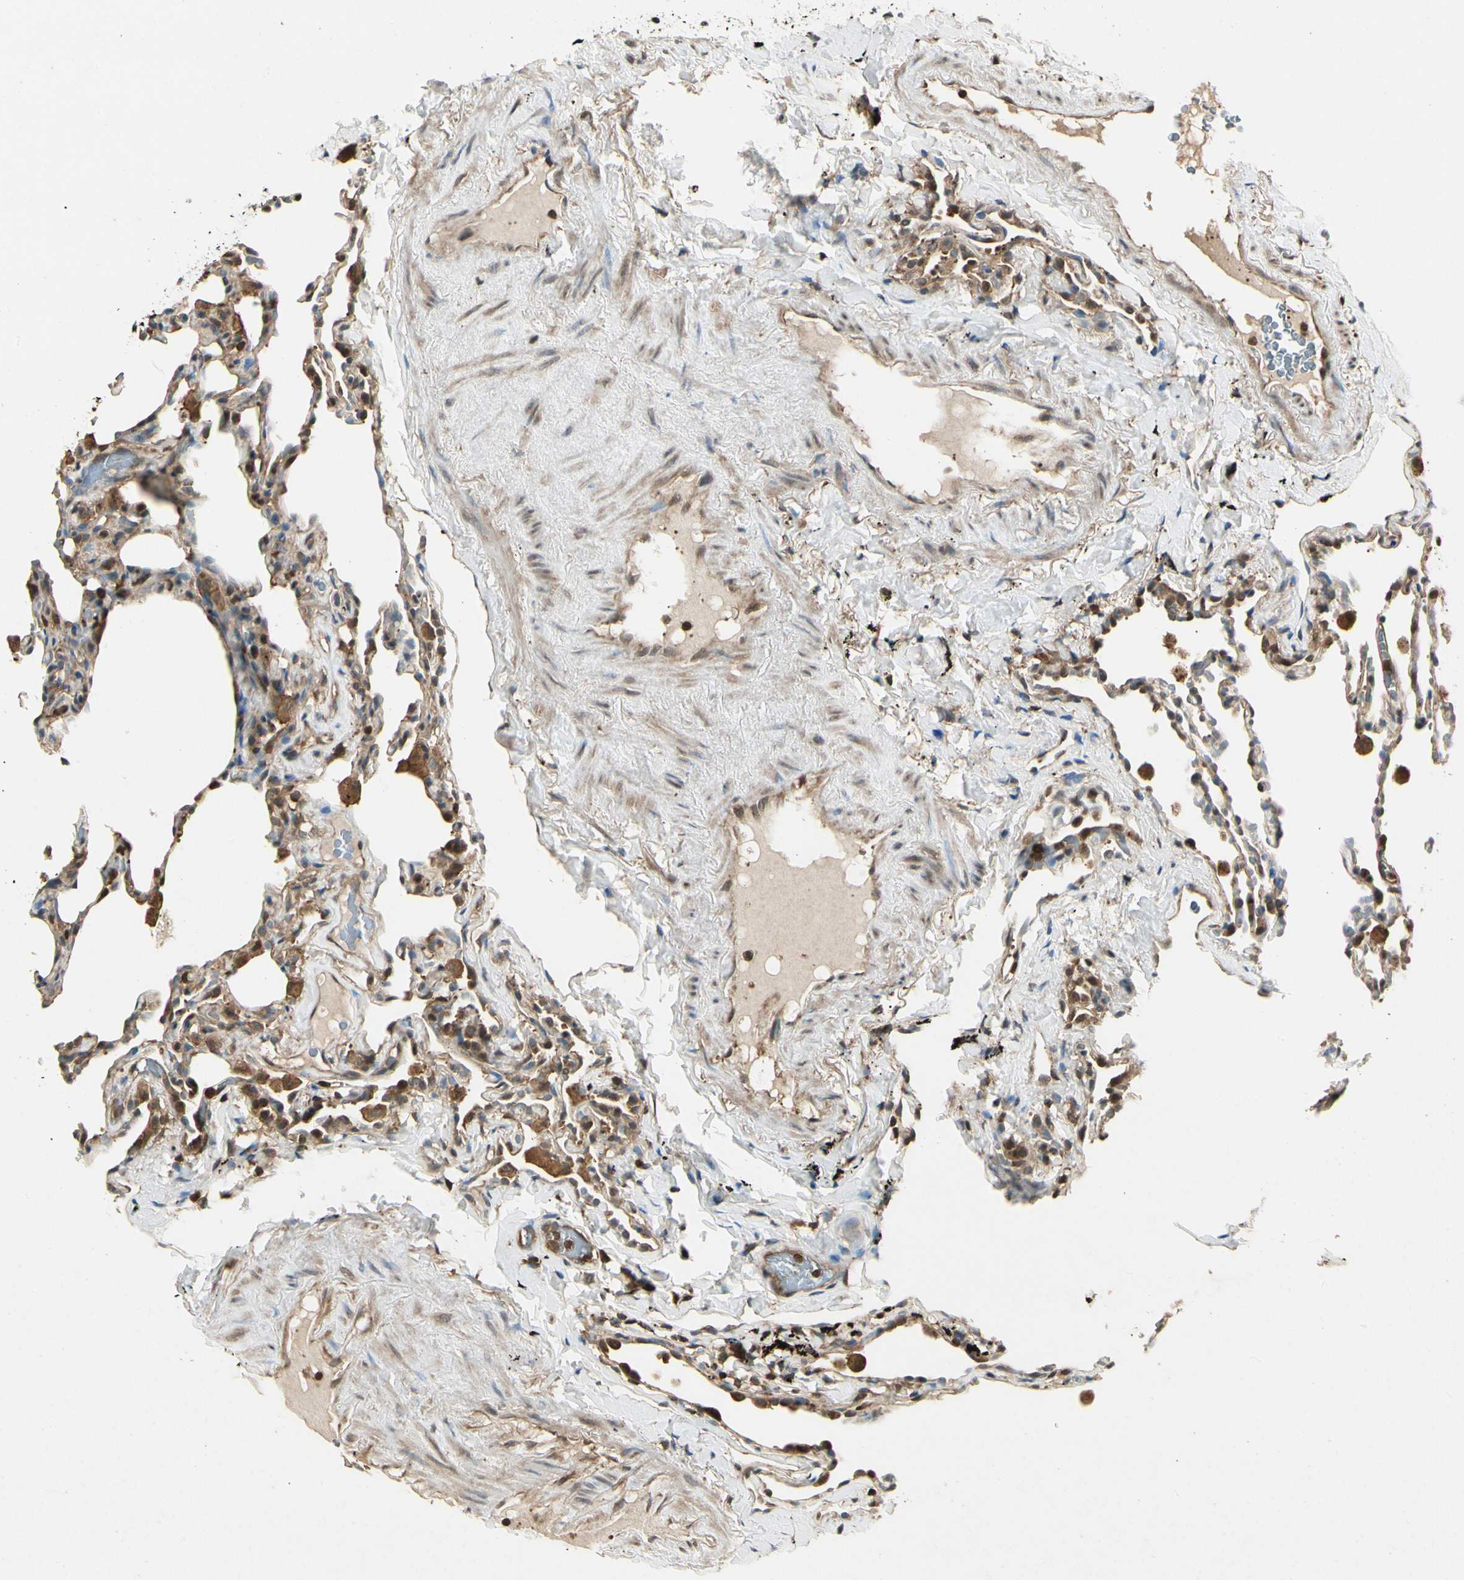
{"staining": {"intensity": "weak", "quantity": "<25%", "location": "cytoplasmic/membranous"}, "tissue": "lung", "cell_type": "Alveolar cells", "image_type": "normal", "snomed": [{"axis": "morphology", "description": "Normal tissue, NOS"}, {"axis": "morphology", "description": "Soft tissue tumor metastatic"}, {"axis": "topography", "description": "Lung"}], "caption": "DAB immunohistochemical staining of benign human lung reveals no significant expression in alveolar cells.", "gene": "YWHAB", "patient": {"sex": "male", "age": 59}}